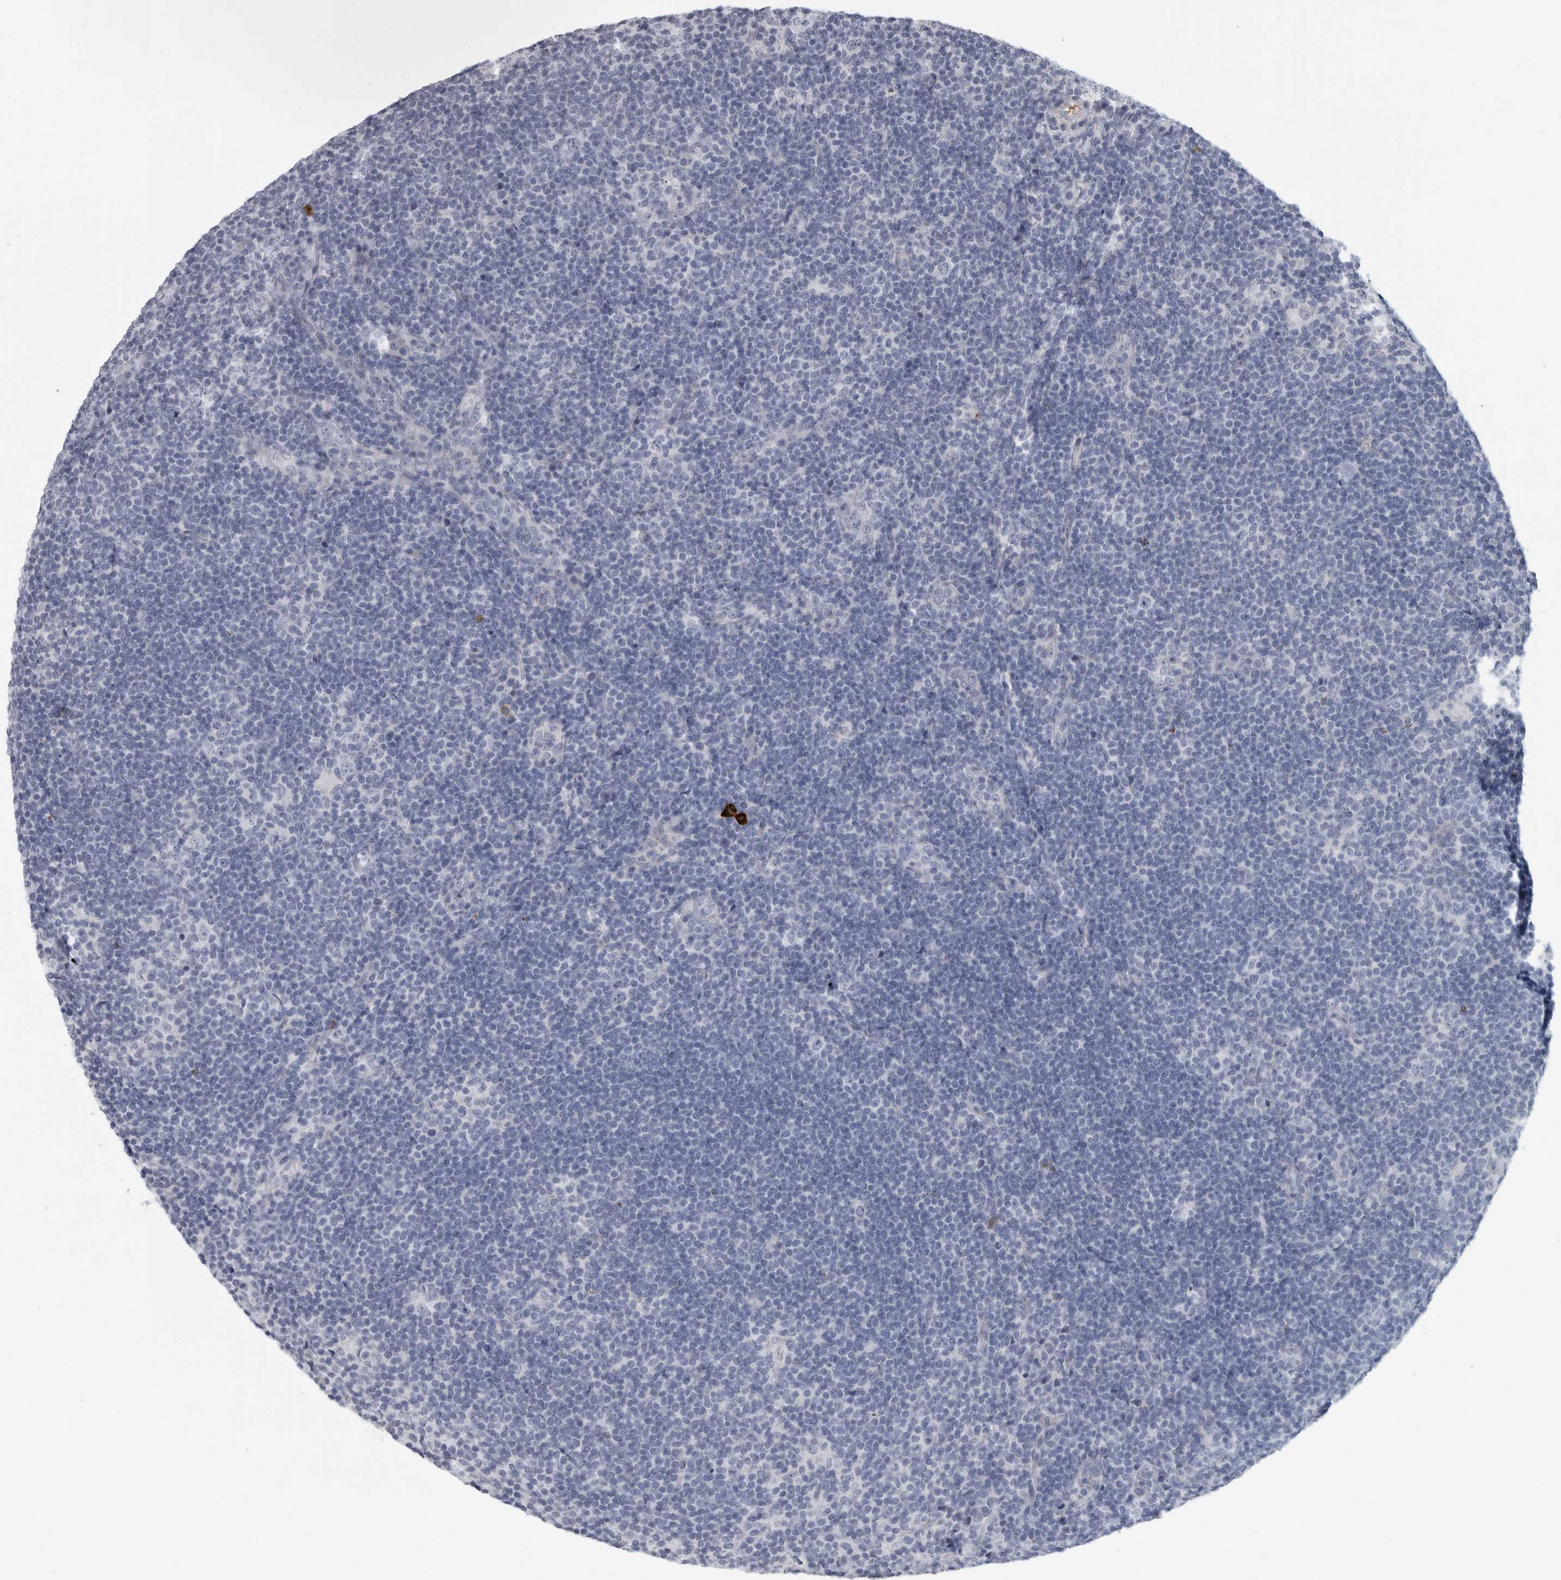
{"staining": {"intensity": "negative", "quantity": "none", "location": "none"}, "tissue": "lymphoma", "cell_type": "Tumor cells", "image_type": "cancer", "snomed": [{"axis": "morphology", "description": "Hodgkin's disease, NOS"}, {"axis": "topography", "description": "Lymph node"}], "caption": "IHC of human lymphoma exhibits no positivity in tumor cells.", "gene": "SLC25A39", "patient": {"sex": "female", "age": 57}}